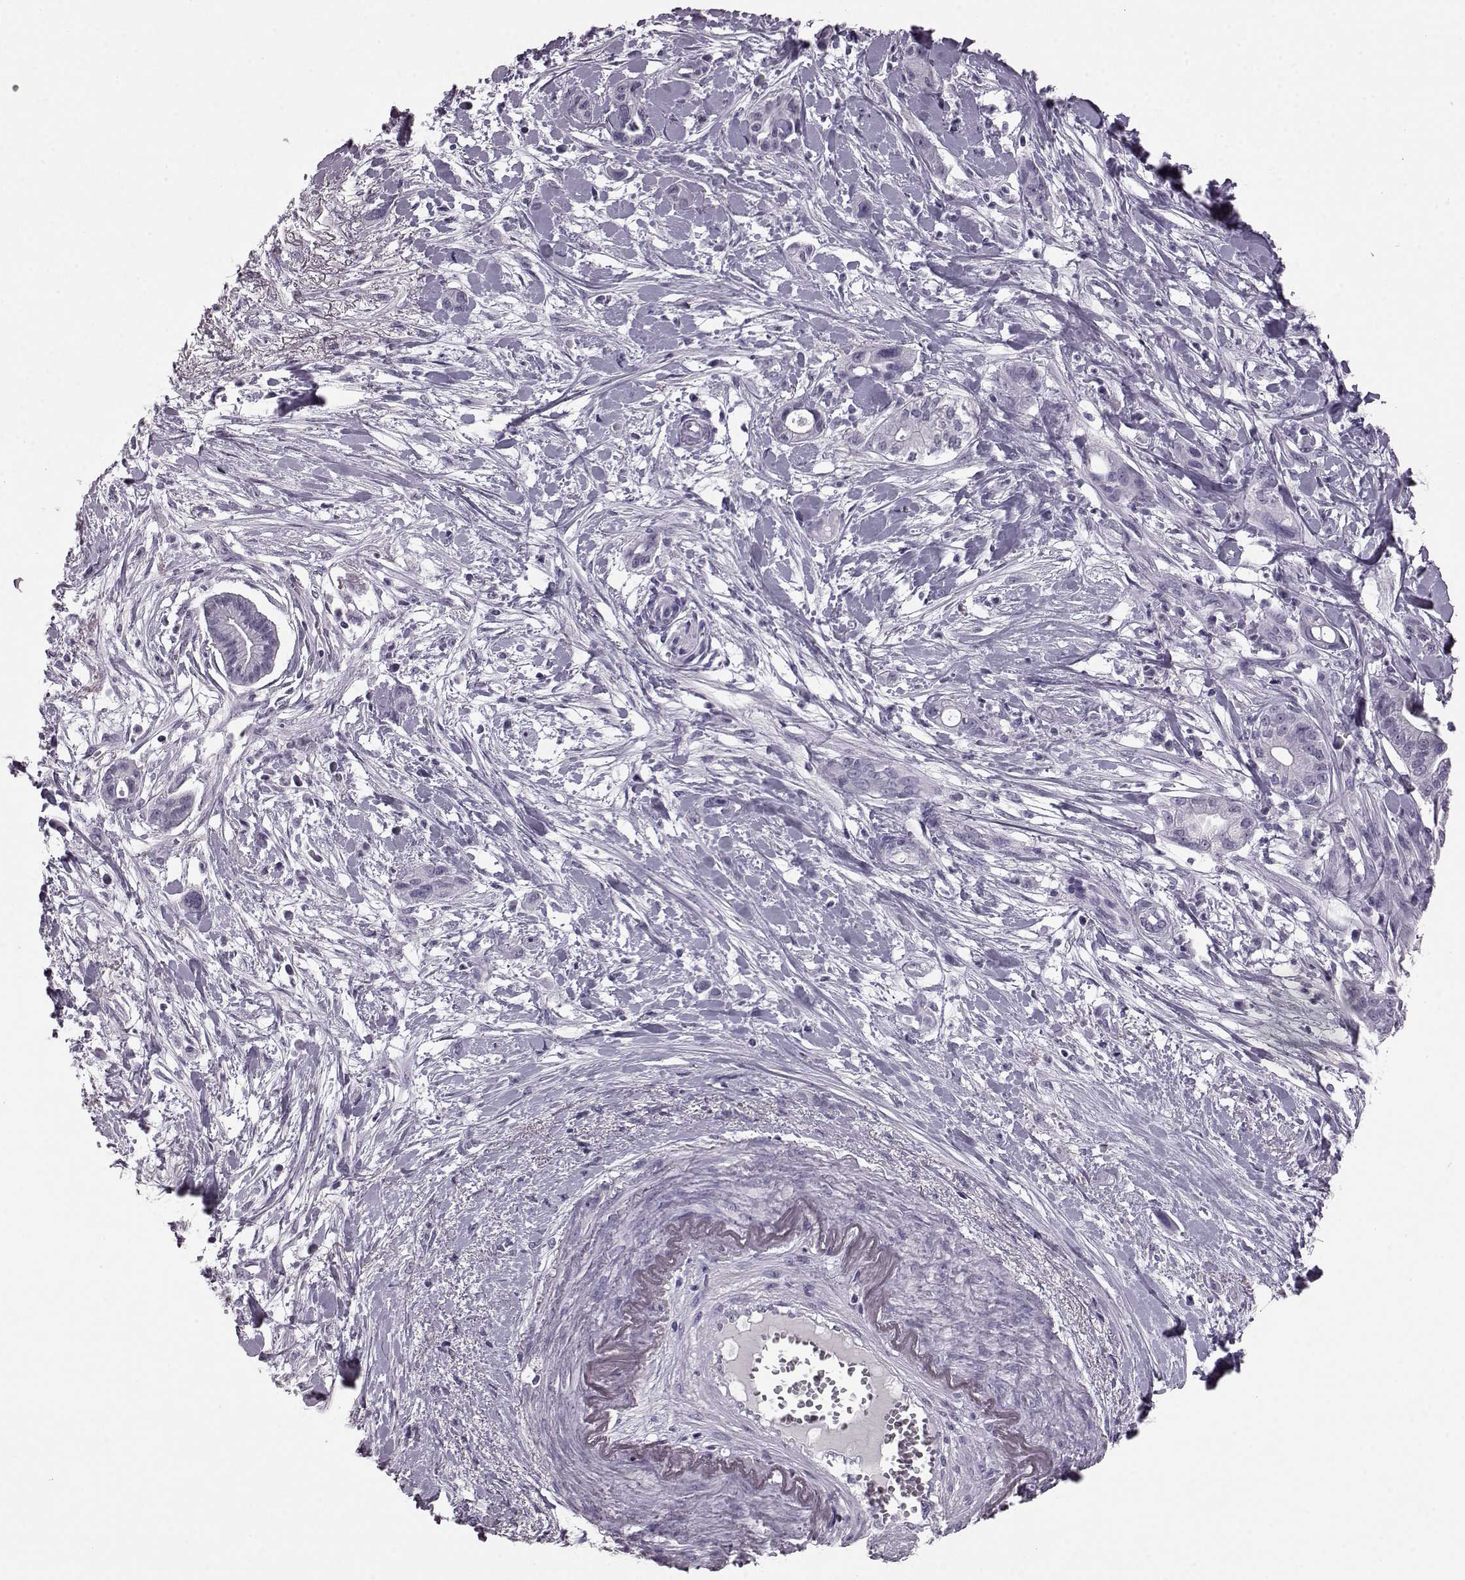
{"staining": {"intensity": "negative", "quantity": "none", "location": "none"}, "tissue": "pancreatic cancer", "cell_type": "Tumor cells", "image_type": "cancer", "snomed": [{"axis": "morphology", "description": "Normal tissue, NOS"}, {"axis": "morphology", "description": "Adenocarcinoma, NOS"}, {"axis": "topography", "description": "Lymph node"}, {"axis": "topography", "description": "Pancreas"}], "caption": "Immunohistochemistry (IHC) histopathology image of neoplastic tissue: pancreatic cancer stained with DAB (3,3'-diaminobenzidine) exhibits no significant protein expression in tumor cells.", "gene": "AIPL1", "patient": {"sex": "female", "age": 58}}